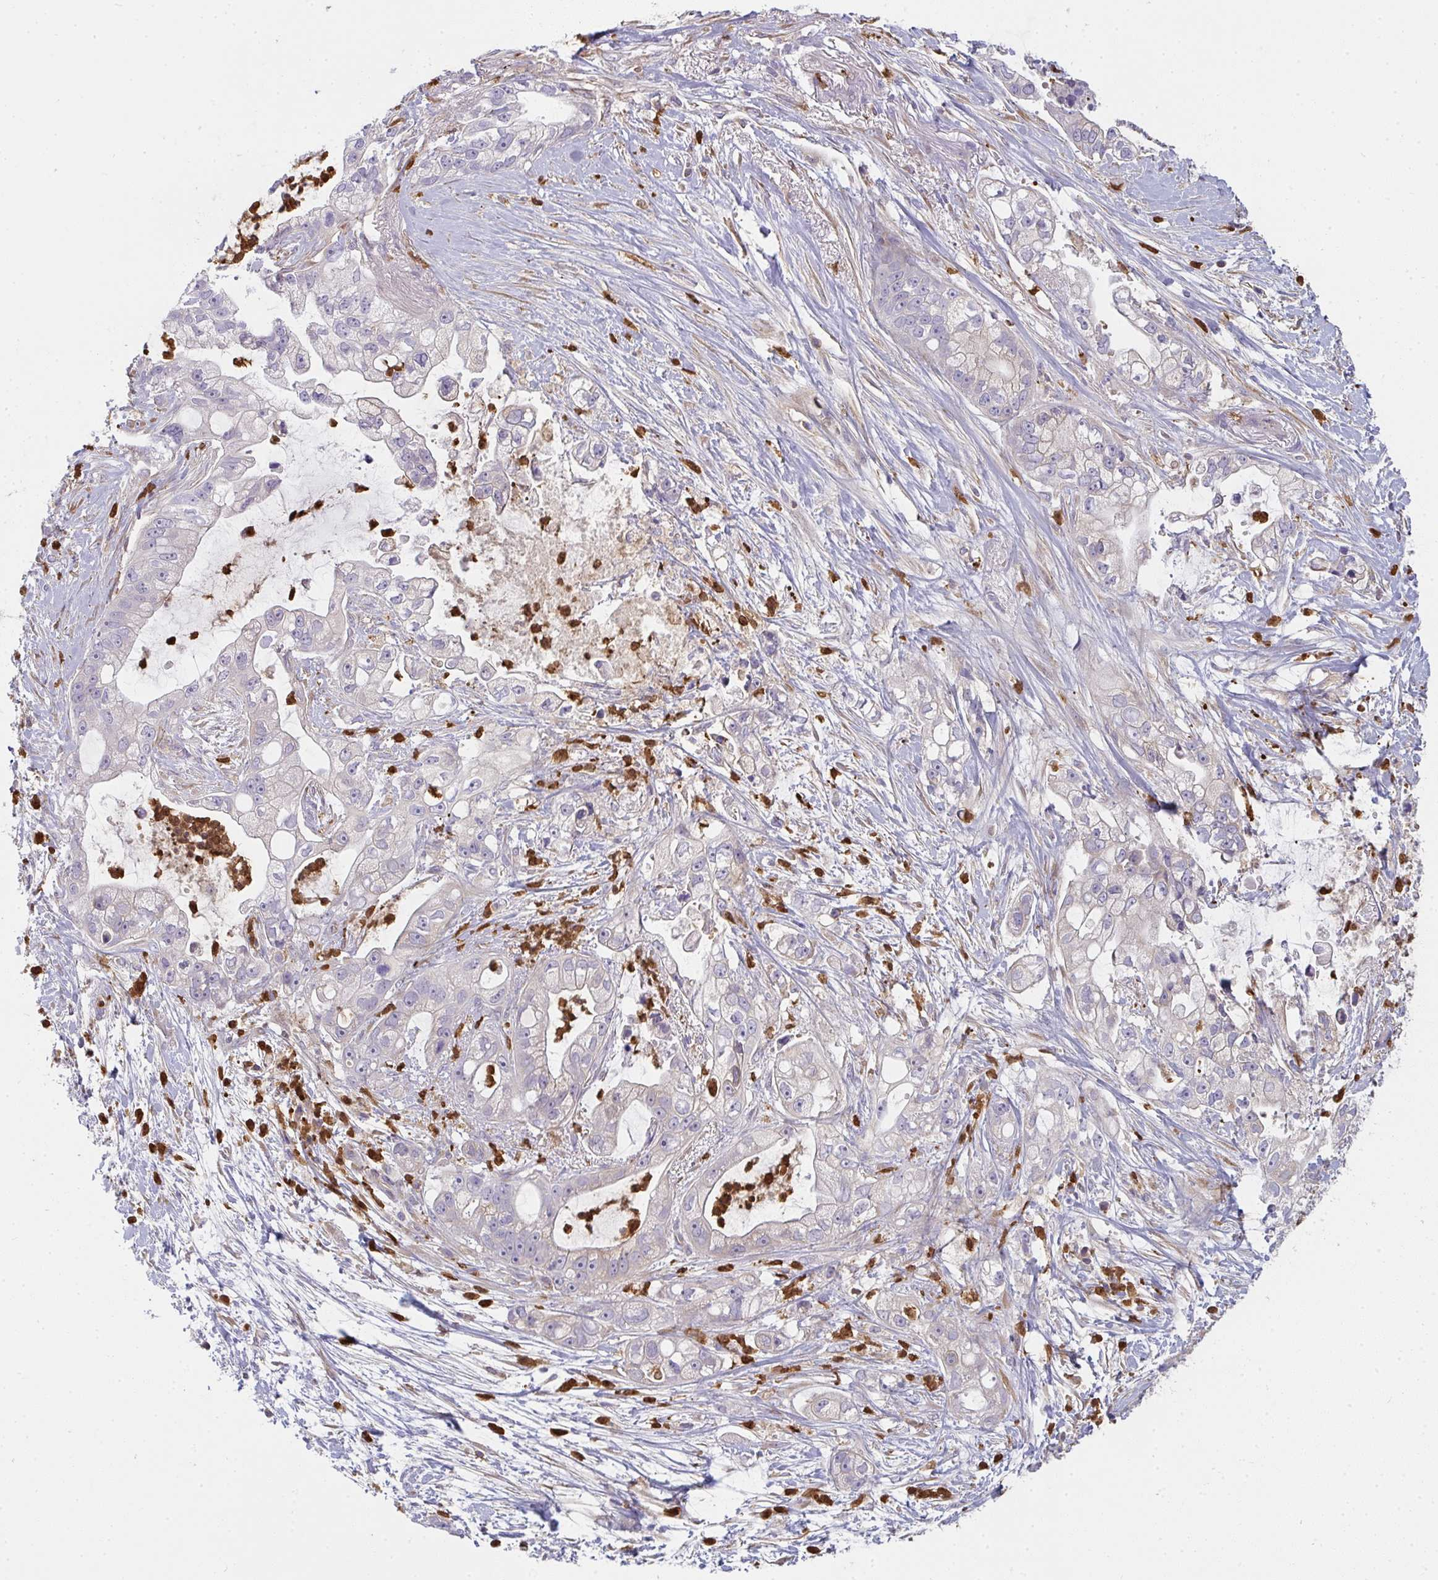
{"staining": {"intensity": "negative", "quantity": "none", "location": "none"}, "tissue": "pancreatic cancer", "cell_type": "Tumor cells", "image_type": "cancer", "snomed": [{"axis": "morphology", "description": "Adenocarcinoma, NOS"}, {"axis": "topography", "description": "Pancreas"}], "caption": "High power microscopy micrograph of an immunohistochemistry micrograph of pancreatic cancer (adenocarcinoma), revealing no significant positivity in tumor cells.", "gene": "CSF3R", "patient": {"sex": "female", "age": 69}}